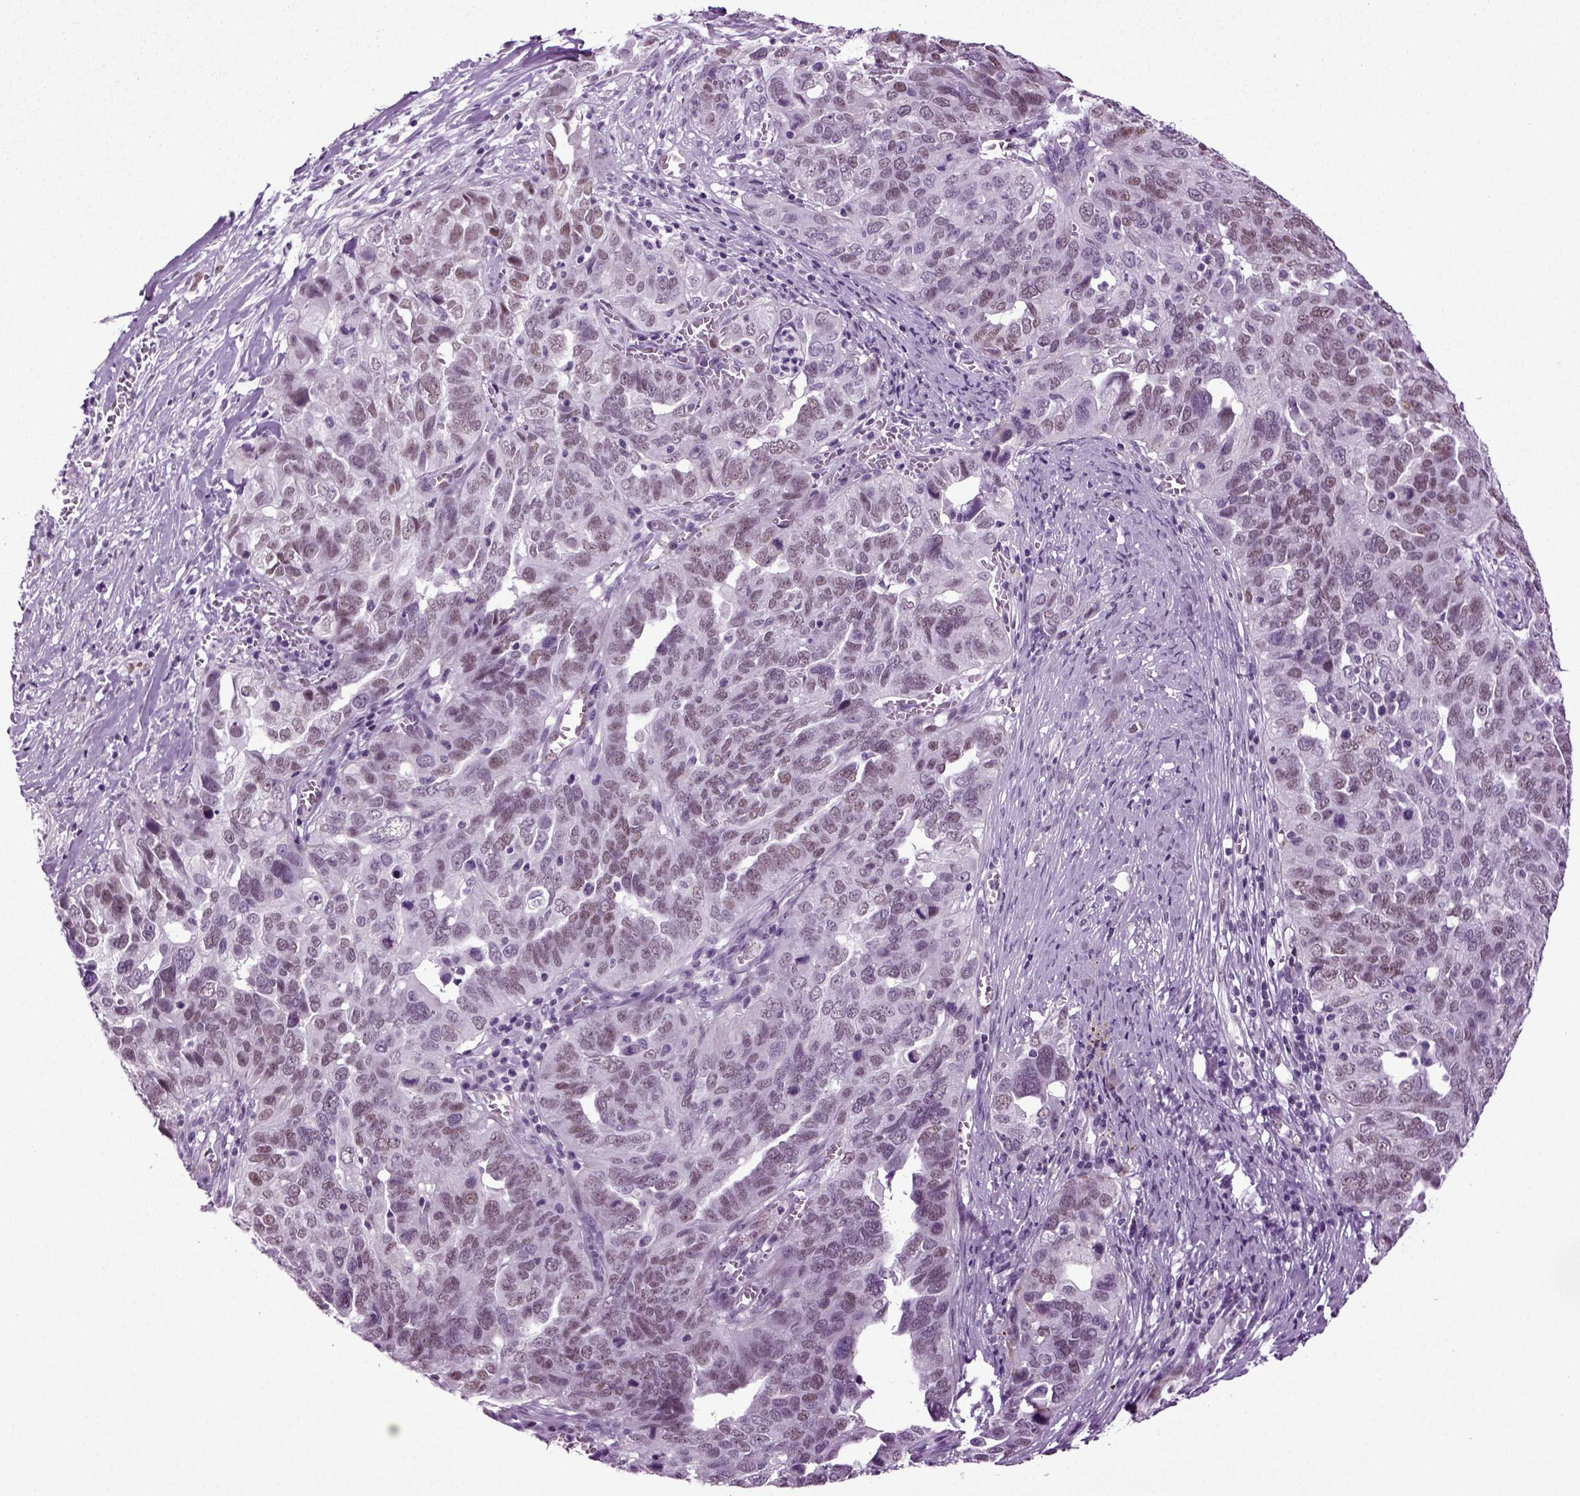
{"staining": {"intensity": "weak", "quantity": "<25%", "location": "nuclear"}, "tissue": "ovarian cancer", "cell_type": "Tumor cells", "image_type": "cancer", "snomed": [{"axis": "morphology", "description": "Carcinoma, endometroid"}, {"axis": "topography", "description": "Soft tissue"}, {"axis": "topography", "description": "Ovary"}], "caption": "An immunohistochemistry (IHC) micrograph of ovarian endometroid carcinoma is shown. There is no staining in tumor cells of ovarian endometroid carcinoma. (Stains: DAB IHC with hematoxylin counter stain, Microscopy: brightfield microscopy at high magnification).", "gene": "RFX3", "patient": {"sex": "female", "age": 52}}